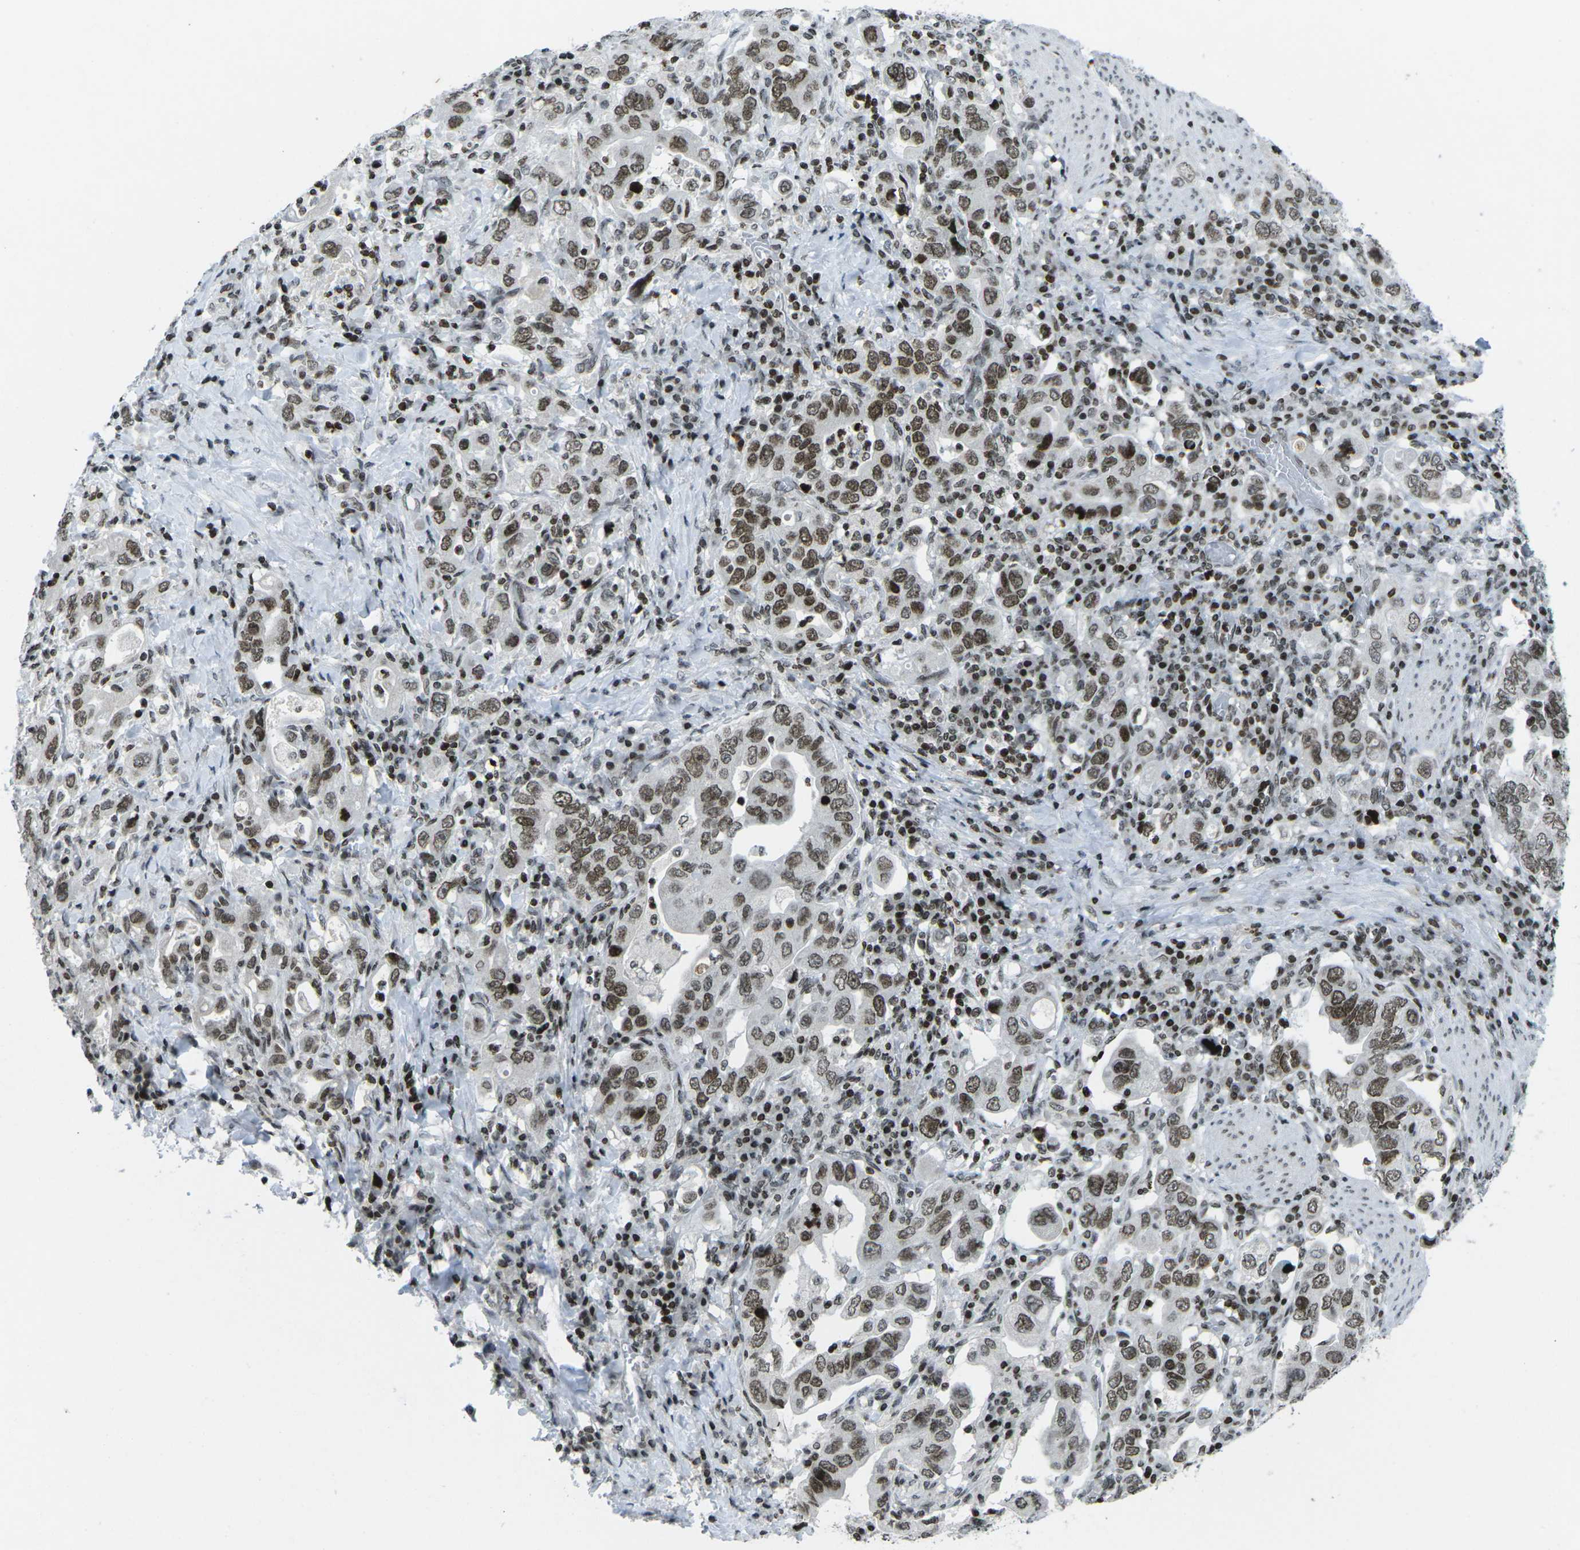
{"staining": {"intensity": "moderate", "quantity": ">75%", "location": "nuclear"}, "tissue": "stomach cancer", "cell_type": "Tumor cells", "image_type": "cancer", "snomed": [{"axis": "morphology", "description": "Adenocarcinoma, NOS"}, {"axis": "topography", "description": "Stomach, upper"}], "caption": "Approximately >75% of tumor cells in stomach cancer show moderate nuclear protein expression as visualized by brown immunohistochemical staining.", "gene": "EME1", "patient": {"sex": "male", "age": 62}}